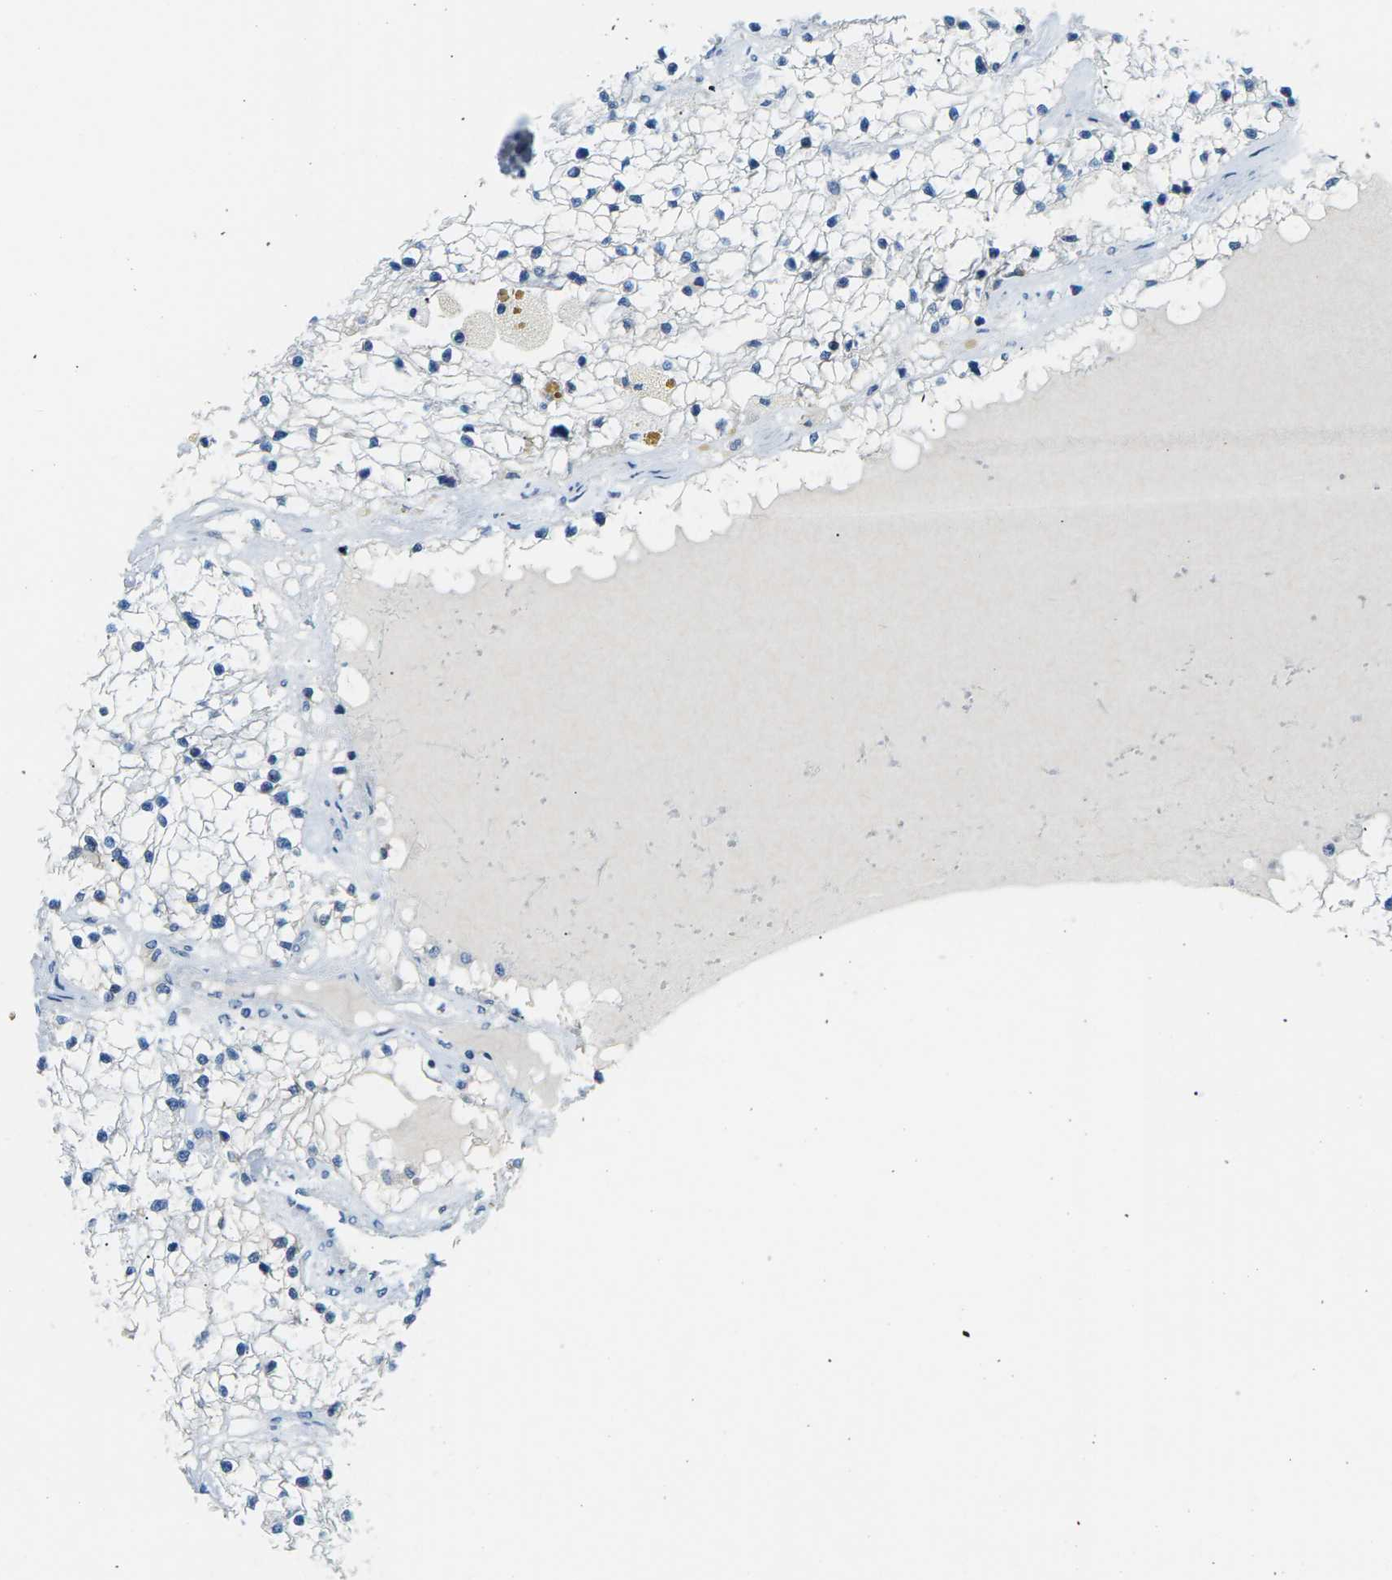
{"staining": {"intensity": "negative", "quantity": "none", "location": "none"}, "tissue": "renal cancer", "cell_type": "Tumor cells", "image_type": "cancer", "snomed": [{"axis": "morphology", "description": "Adenocarcinoma, NOS"}, {"axis": "topography", "description": "Kidney"}], "caption": "The immunohistochemistry micrograph has no significant staining in tumor cells of renal adenocarcinoma tissue. (Stains: DAB IHC with hematoxylin counter stain, Microscopy: brightfield microscopy at high magnification).", "gene": "PSAT1", "patient": {"sex": "male", "age": 68}}